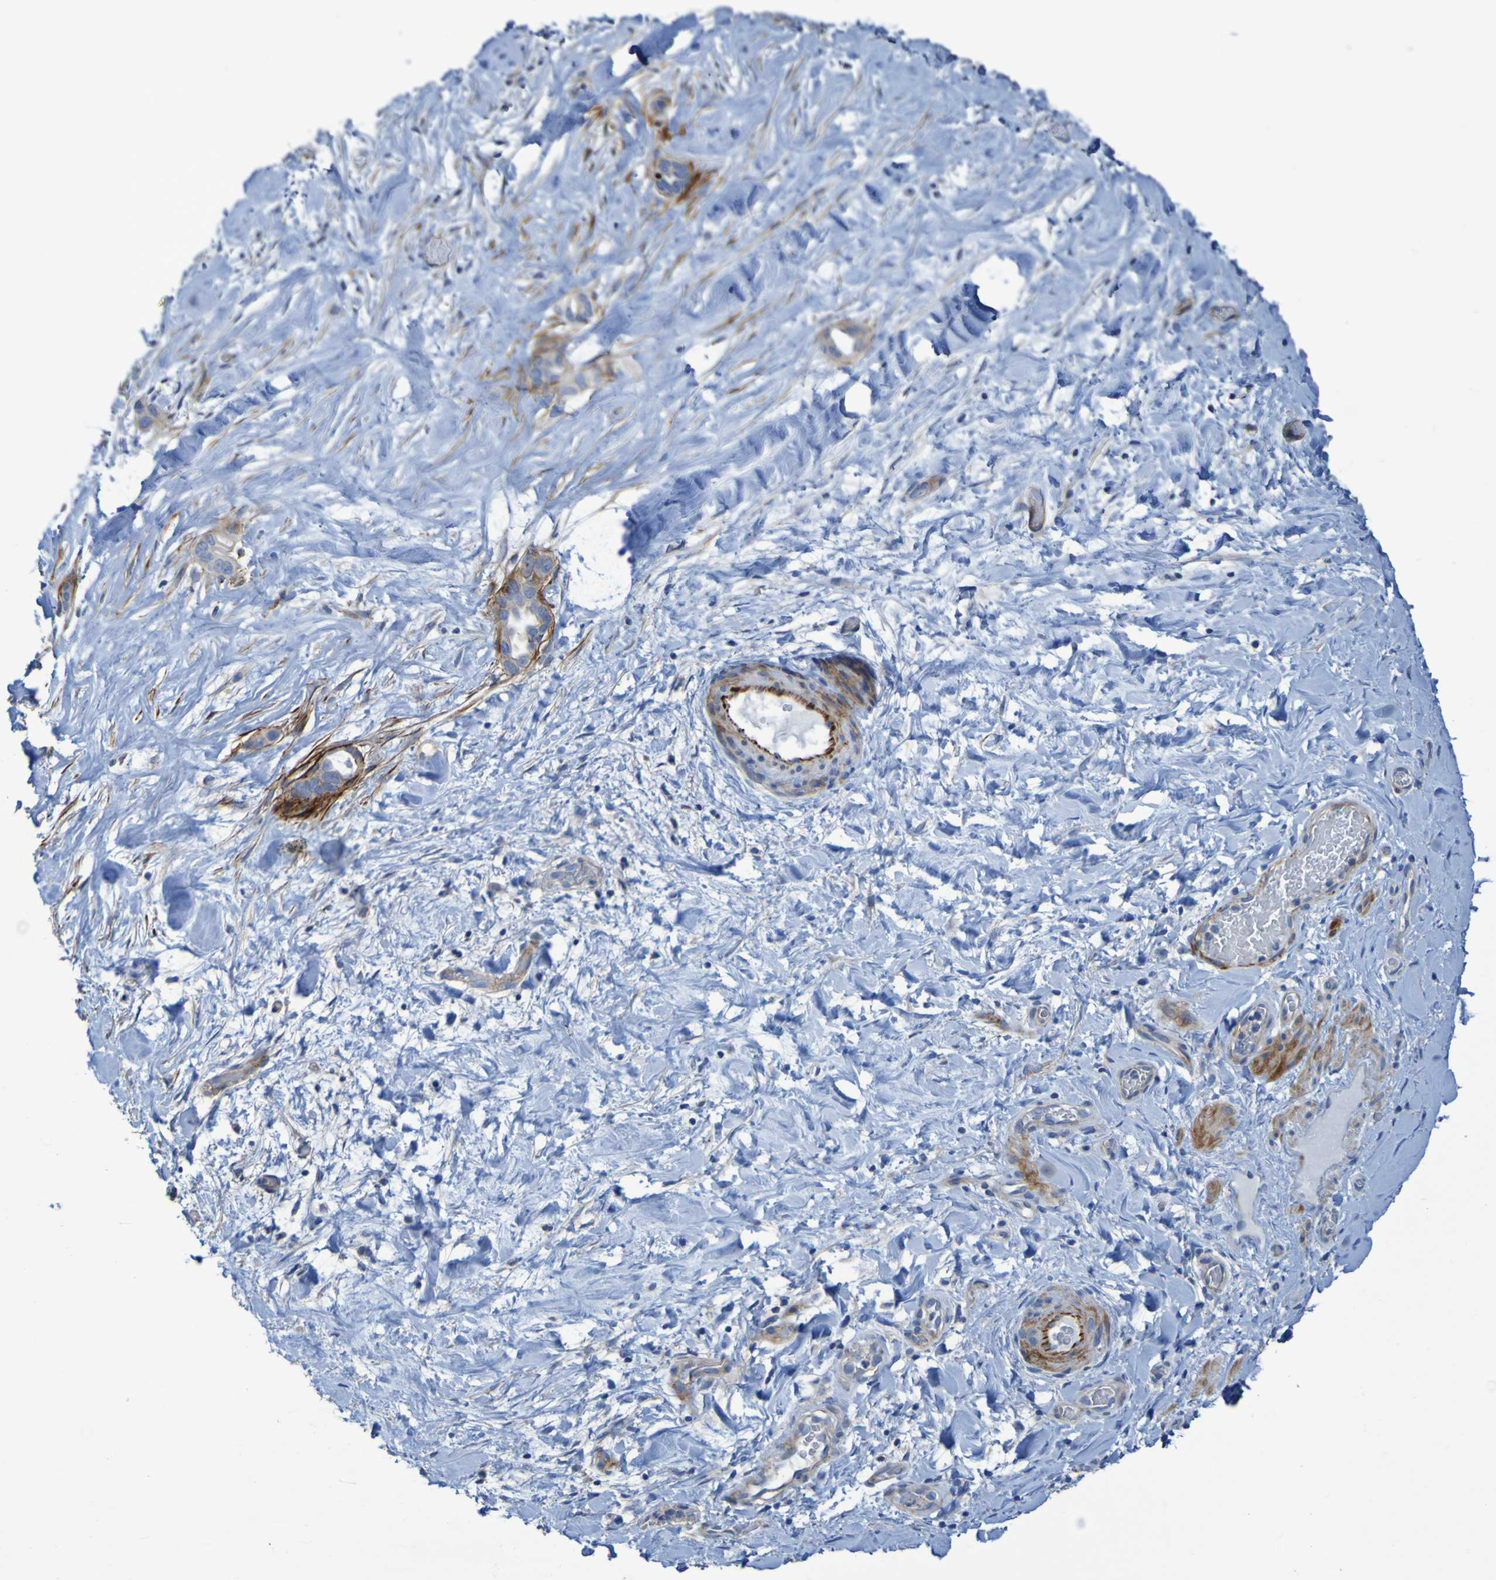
{"staining": {"intensity": "strong", "quantity": "25%-75%", "location": "cytoplasmic/membranous"}, "tissue": "liver cancer", "cell_type": "Tumor cells", "image_type": "cancer", "snomed": [{"axis": "morphology", "description": "Cholangiocarcinoma"}, {"axis": "topography", "description": "Liver"}], "caption": "This is an image of IHC staining of cholangiocarcinoma (liver), which shows strong positivity in the cytoplasmic/membranous of tumor cells.", "gene": "RNF182", "patient": {"sex": "female", "age": 65}}